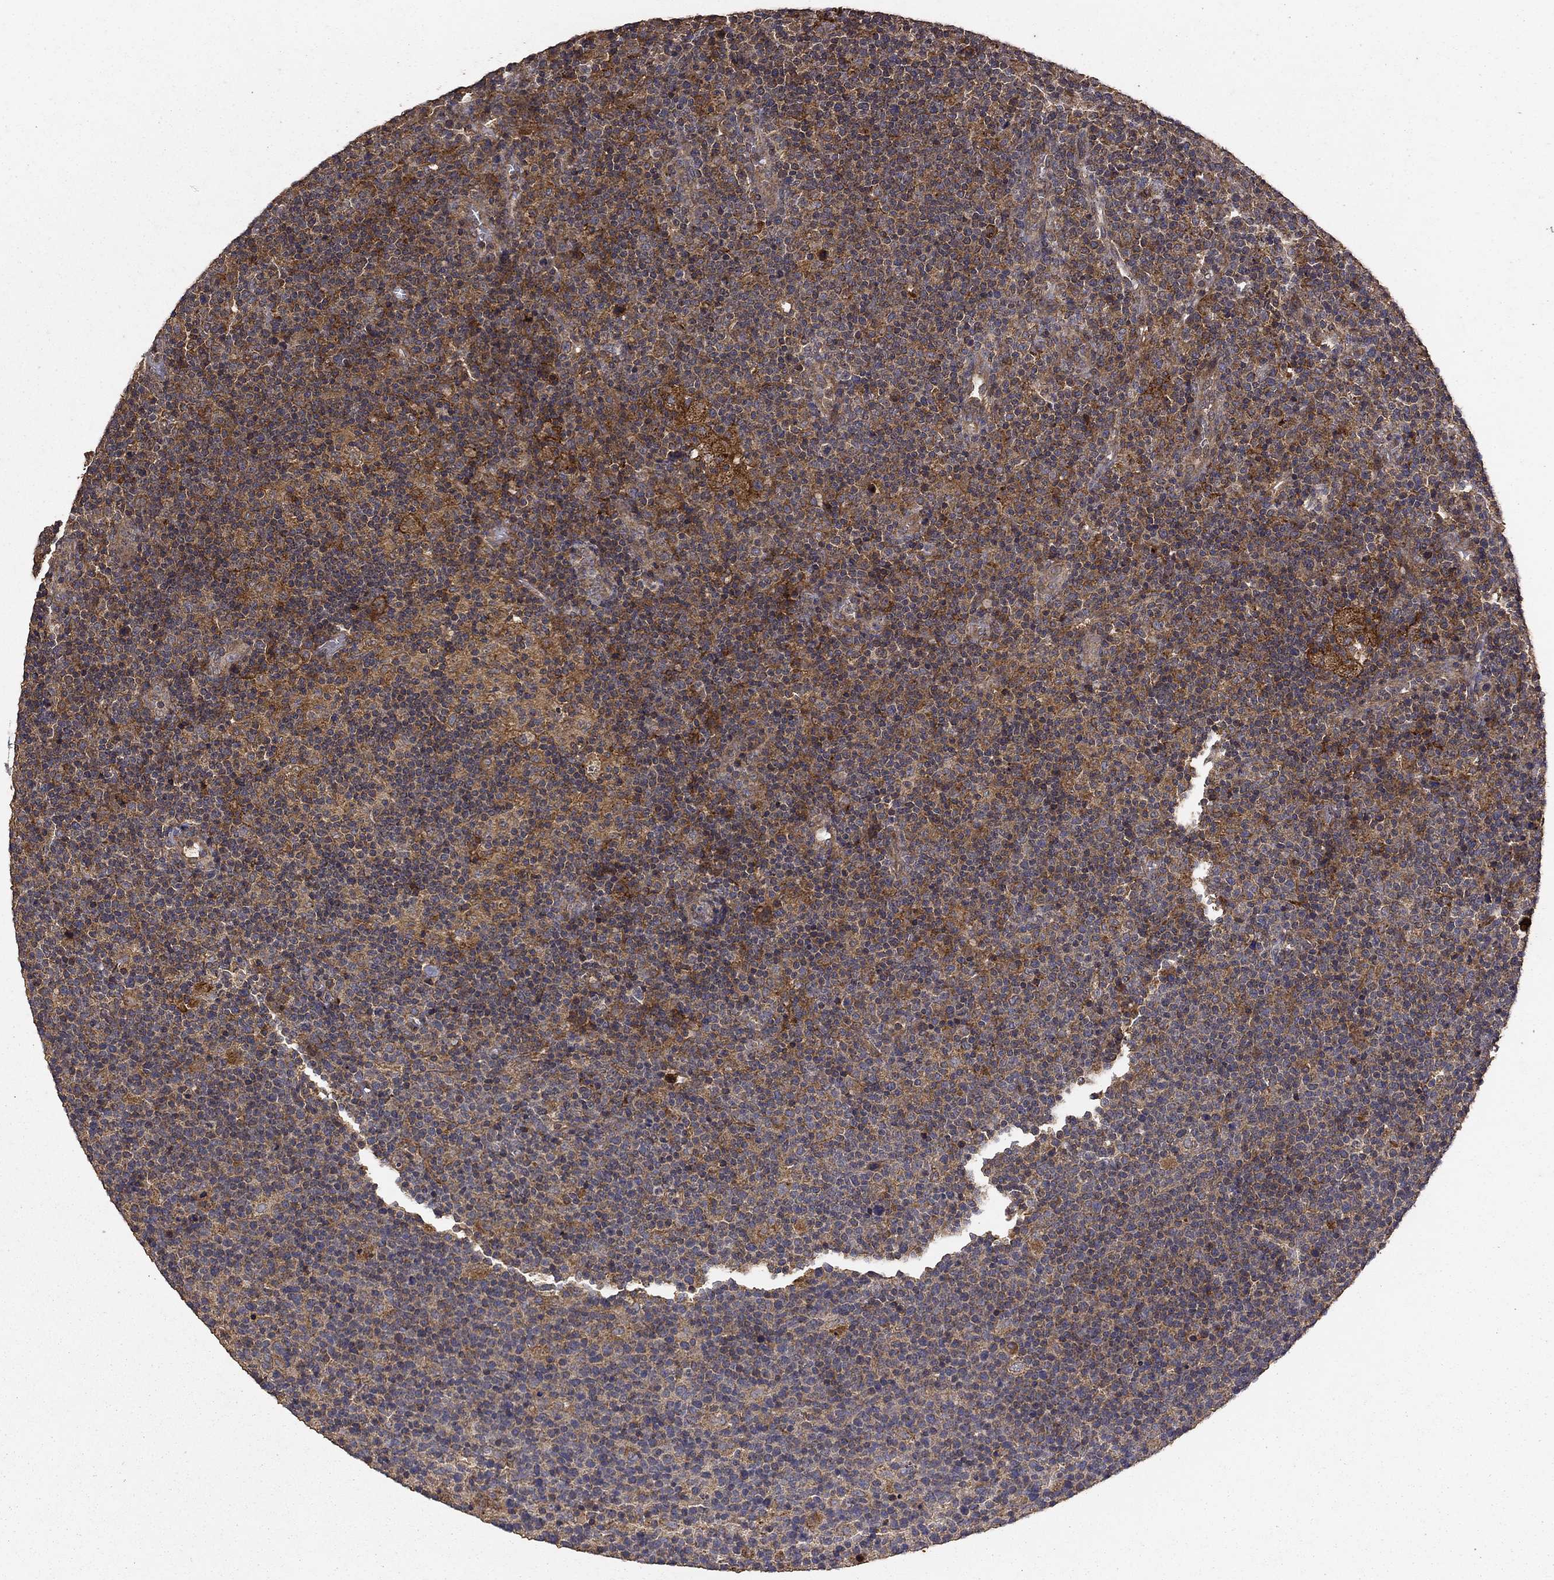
{"staining": {"intensity": "strong", "quantity": "<25%", "location": "cytoplasmic/membranous"}, "tissue": "lymphoma", "cell_type": "Tumor cells", "image_type": "cancer", "snomed": [{"axis": "morphology", "description": "Malignant lymphoma, non-Hodgkin's type, High grade"}, {"axis": "topography", "description": "Lymph node"}], "caption": "Immunohistochemistry histopathology image of malignant lymphoma, non-Hodgkin's type (high-grade) stained for a protein (brown), which demonstrates medium levels of strong cytoplasmic/membranous expression in about <25% of tumor cells.", "gene": "IFRD1", "patient": {"sex": "male", "age": 61}}